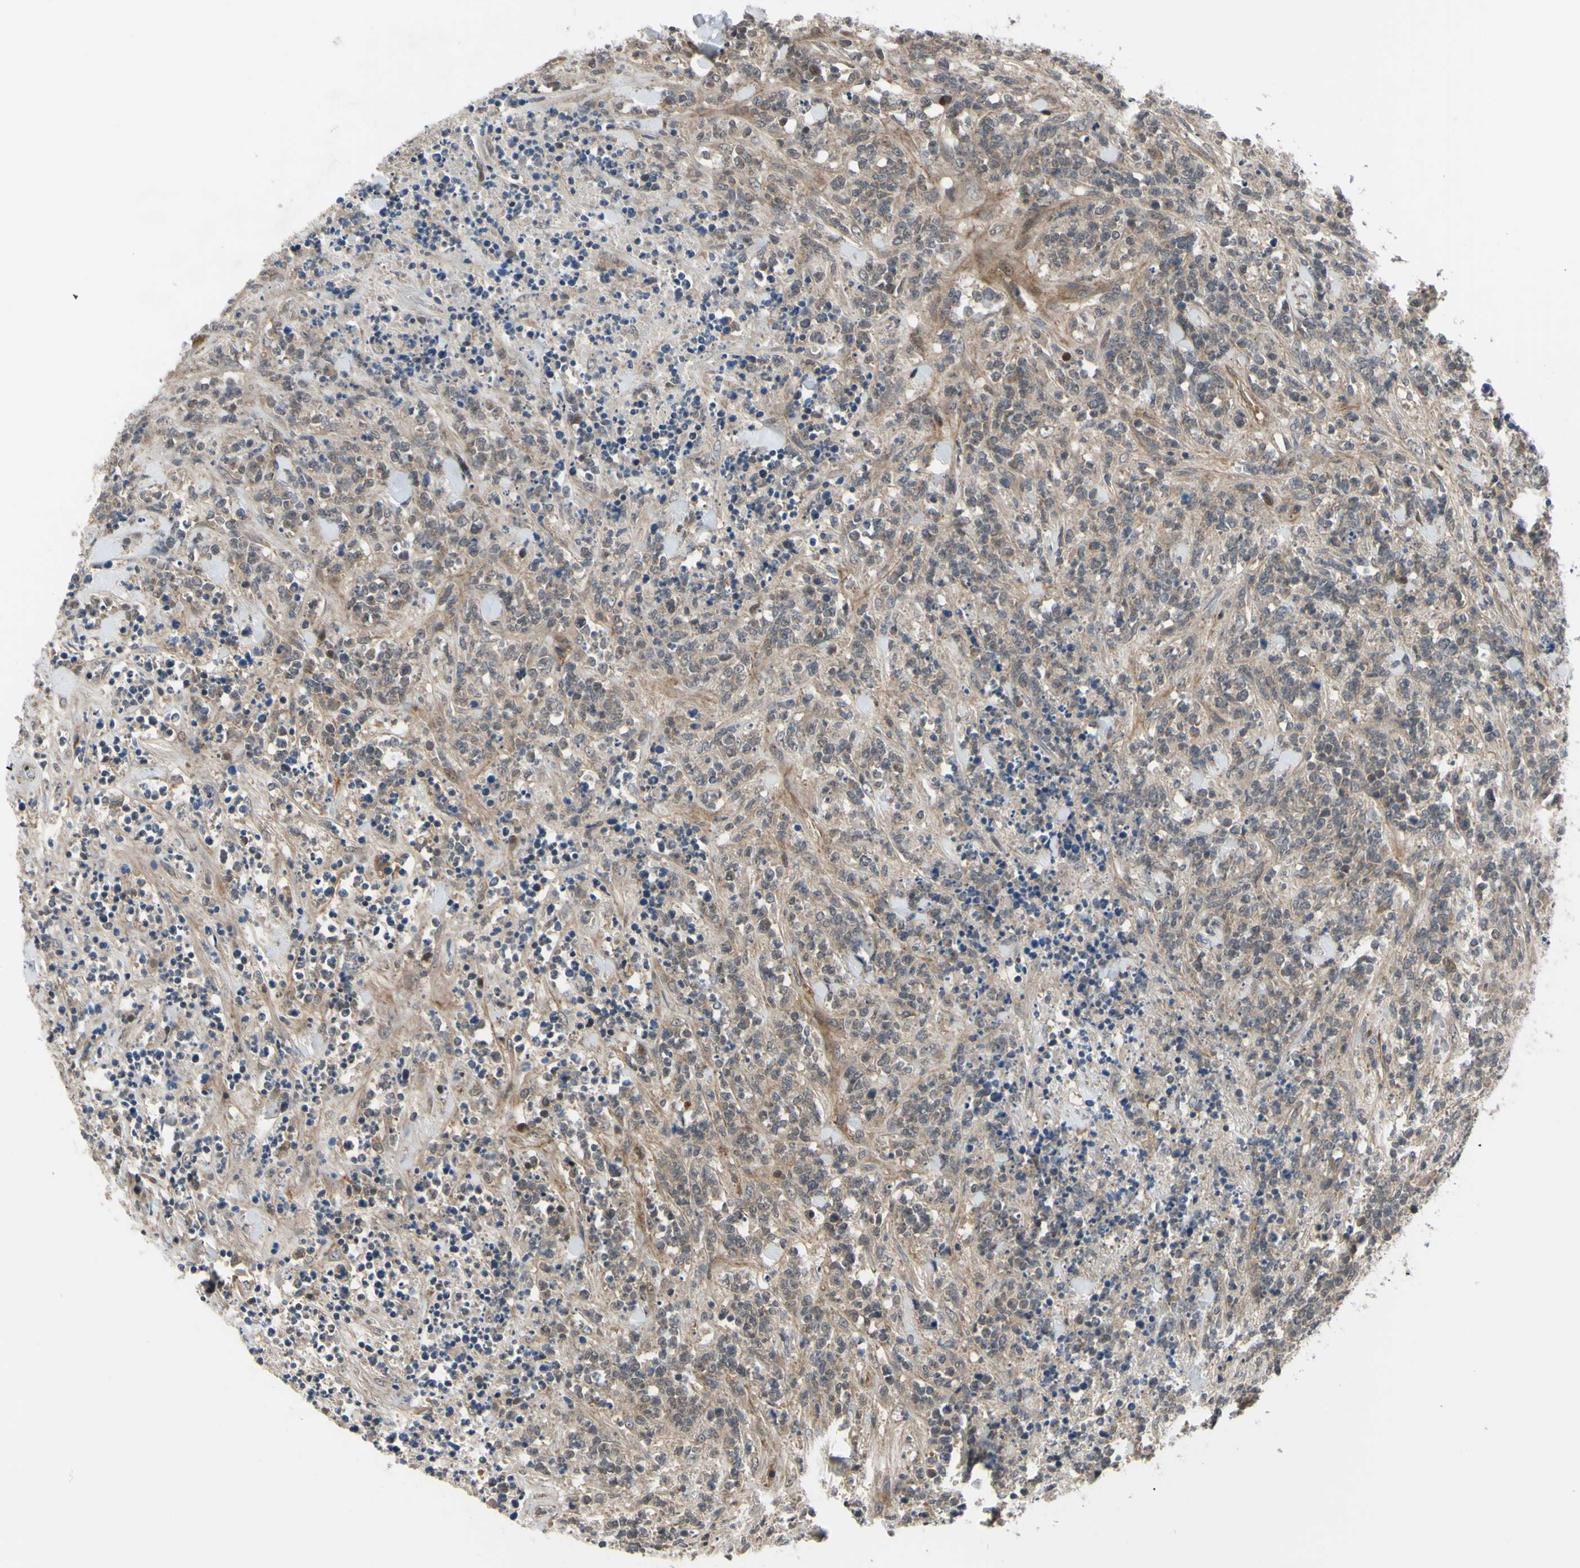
{"staining": {"intensity": "moderate", "quantity": ">75%", "location": "cytoplasmic/membranous"}, "tissue": "lymphoma", "cell_type": "Tumor cells", "image_type": "cancer", "snomed": [{"axis": "morphology", "description": "Malignant lymphoma, non-Hodgkin's type, High grade"}, {"axis": "topography", "description": "Soft tissue"}], "caption": "Protein positivity by IHC exhibits moderate cytoplasmic/membranous expression in approximately >75% of tumor cells in lymphoma.", "gene": "COMMD9", "patient": {"sex": "male", "age": 18}}